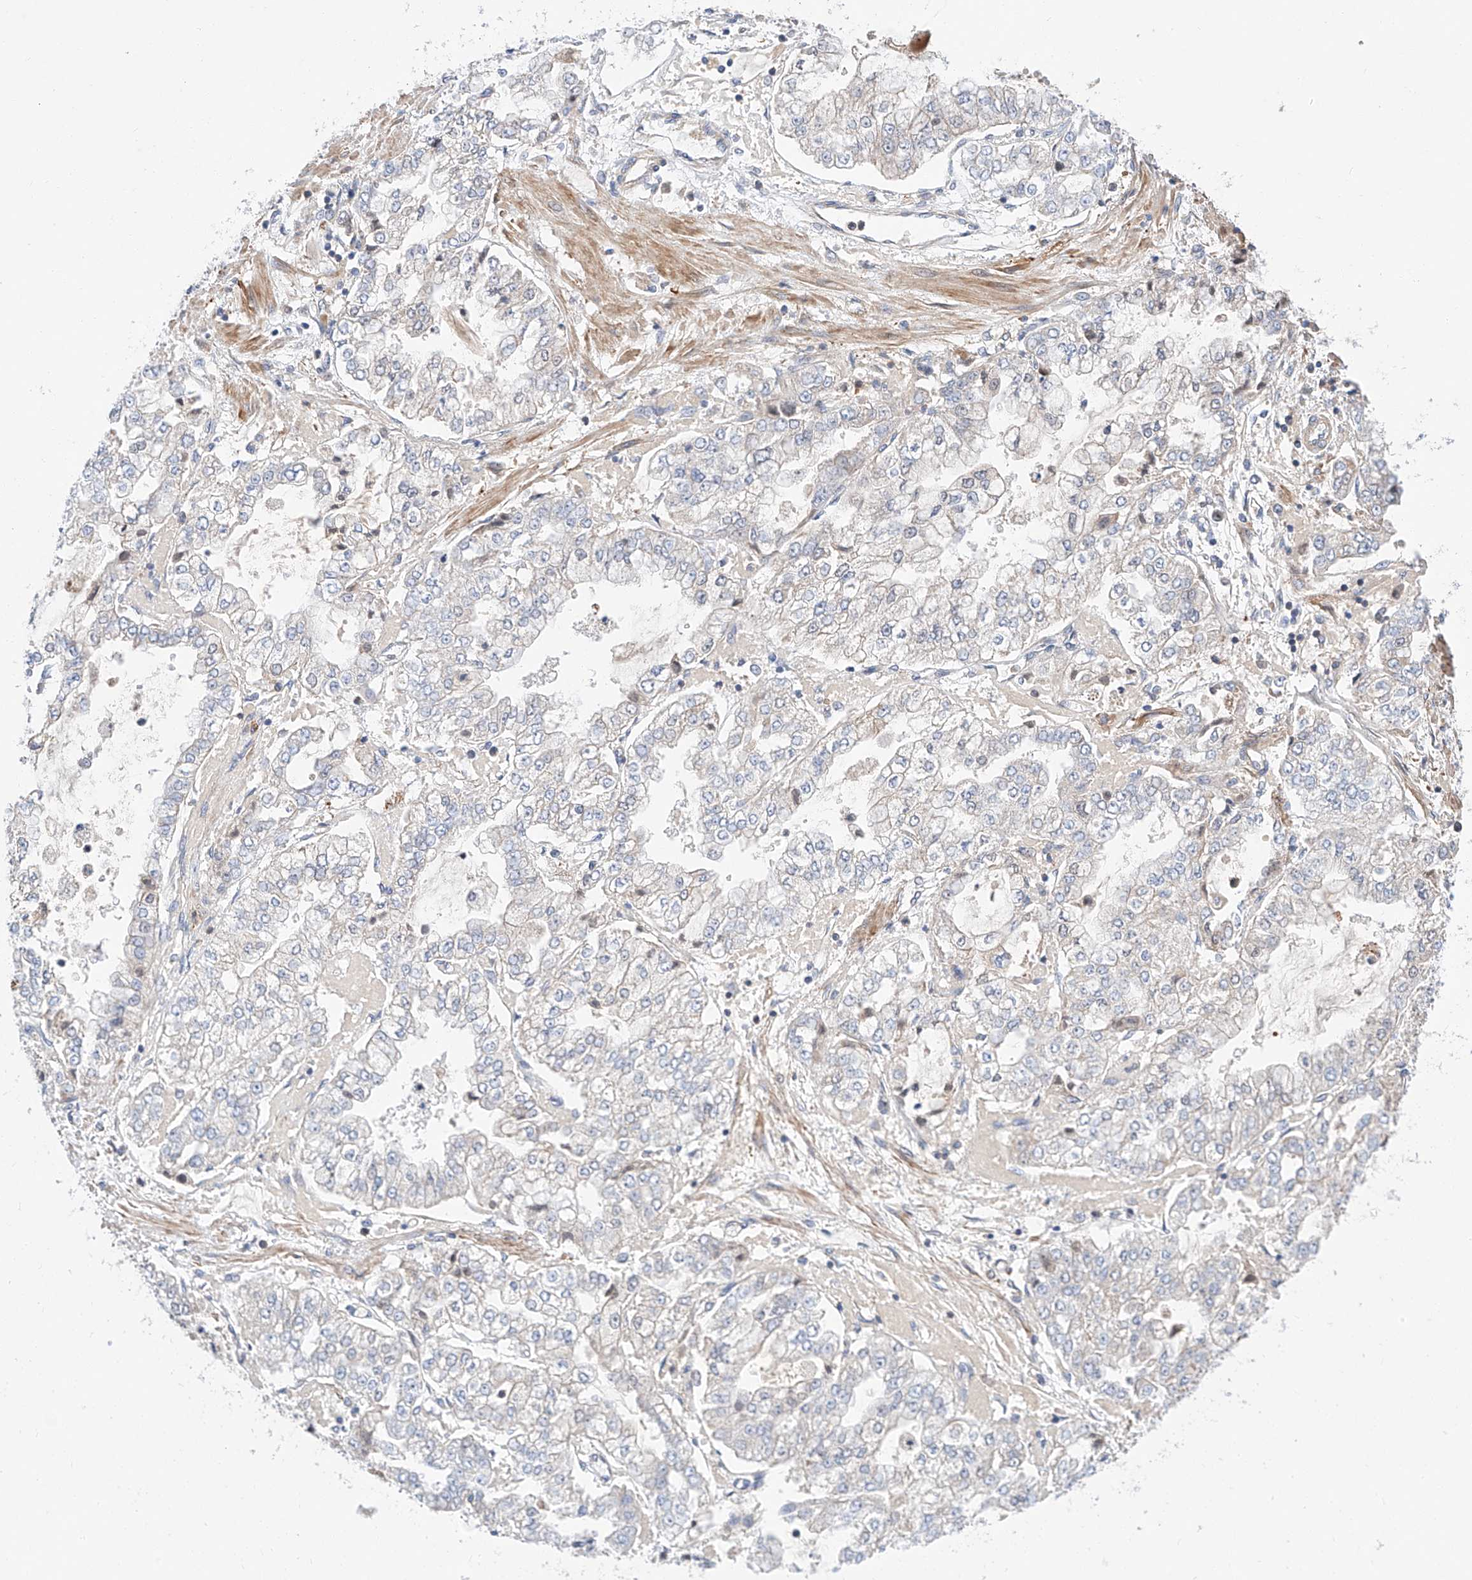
{"staining": {"intensity": "negative", "quantity": "none", "location": "none"}, "tissue": "stomach cancer", "cell_type": "Tumor cells", "image_type": "cancer", "snomed": [{"axis": "morphology", "description": "Adenocarcinoma, NOS"}, {"axis": "topography", "description": "Stomach"}], "caption": "The histopathology image shows no staining of tumor cells in stomach adenocarcinoma.", "gene": "C6orf118", "patient": {"sex": "male", "age": 76}}